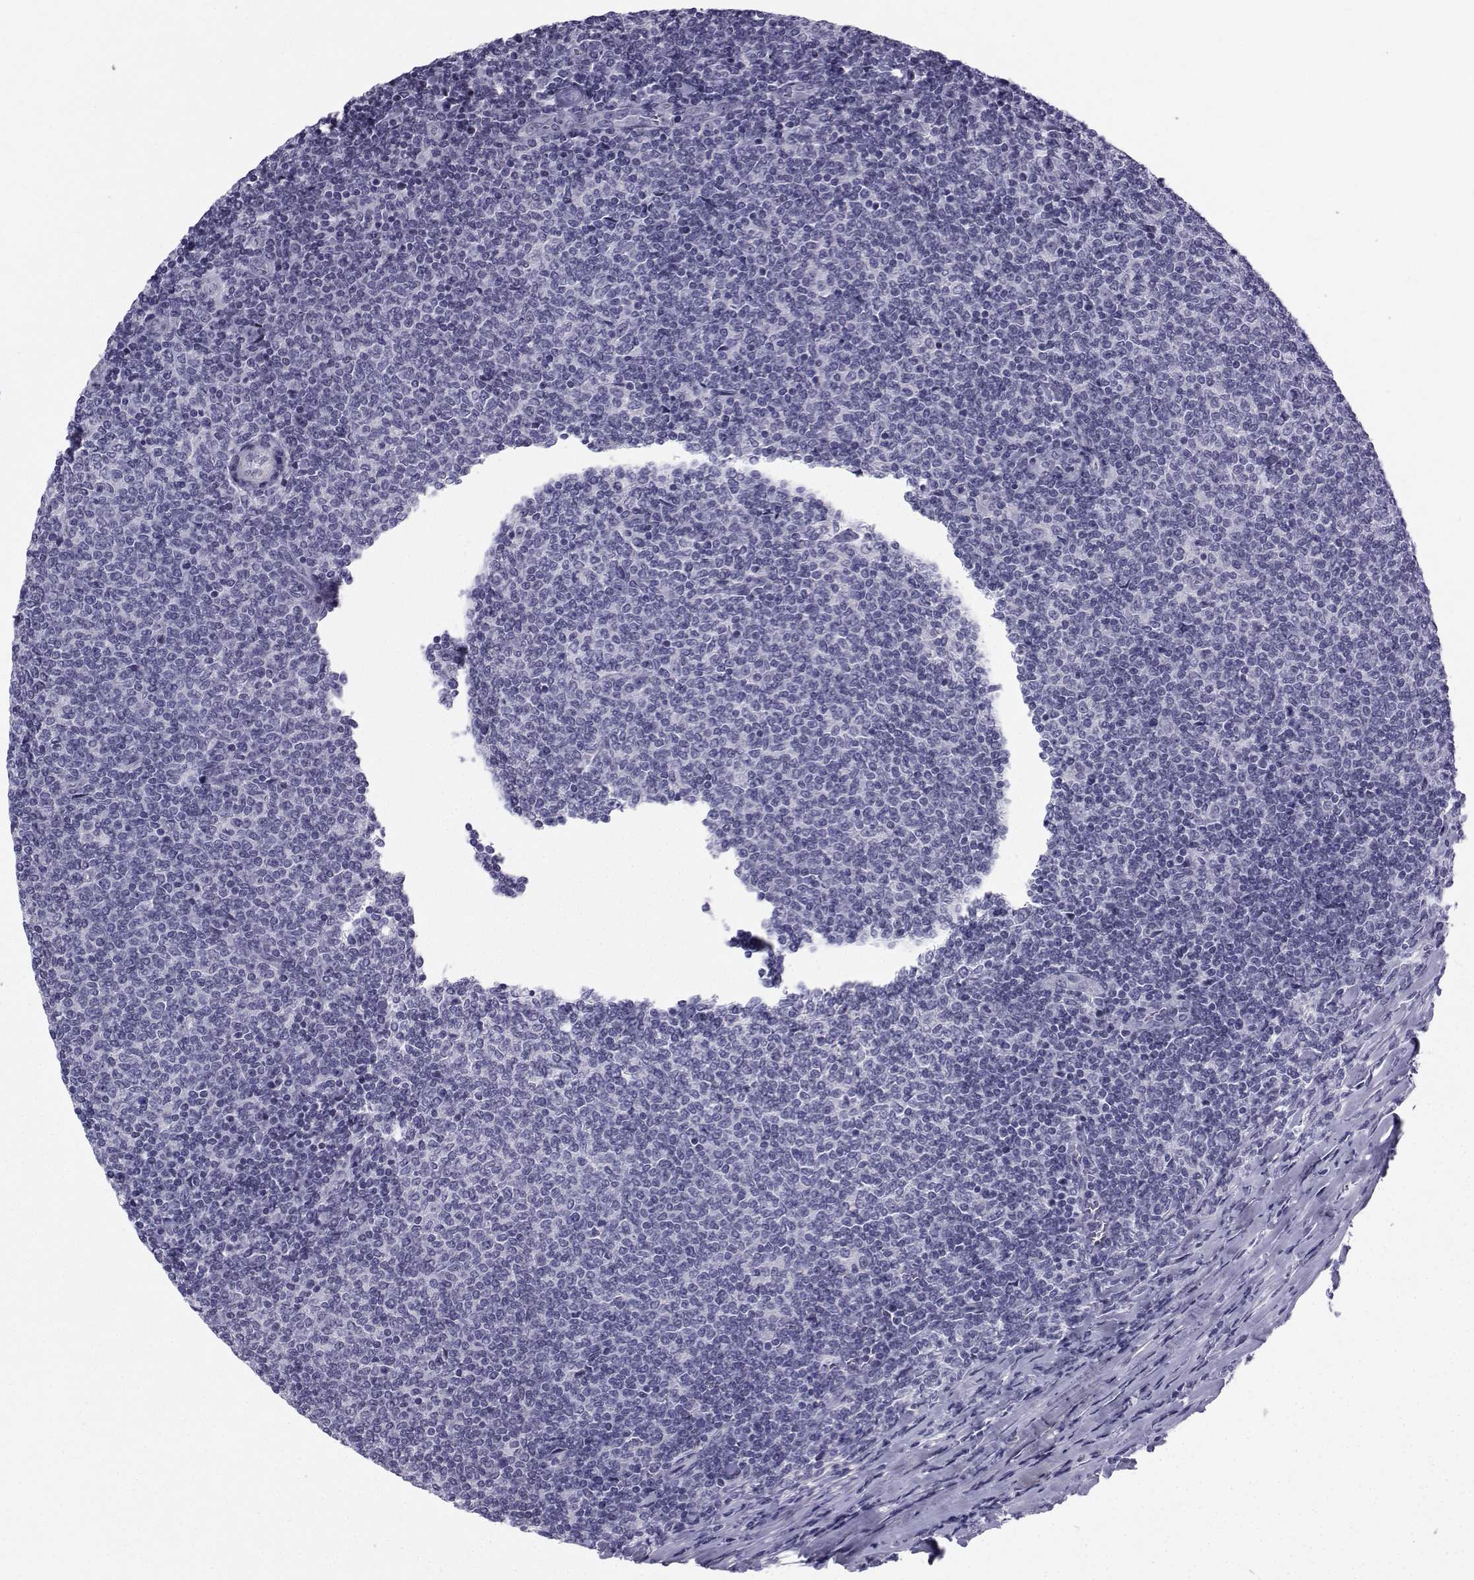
{"staining": {"intensity": "negative", "quantity": "none", "location": "none"}, "tissue": "lymphoma", "cell_type": "Tumor cells", "image_type": "cancer", "snomed": [{"axis": "morphology", "description": "Malignant lymphoma, non-Hodgkin's type, Low grade"}, {"axis": "topography", "description": "Lymph node"}], "caption": "Immunohistochemistry (IHC) of human low-grade malignant lymphoma, non-Hodgkin's type displays no staining in tumor cells.", "gene": "SPANXD", "patient": {"sex": "male", "age": 52}}